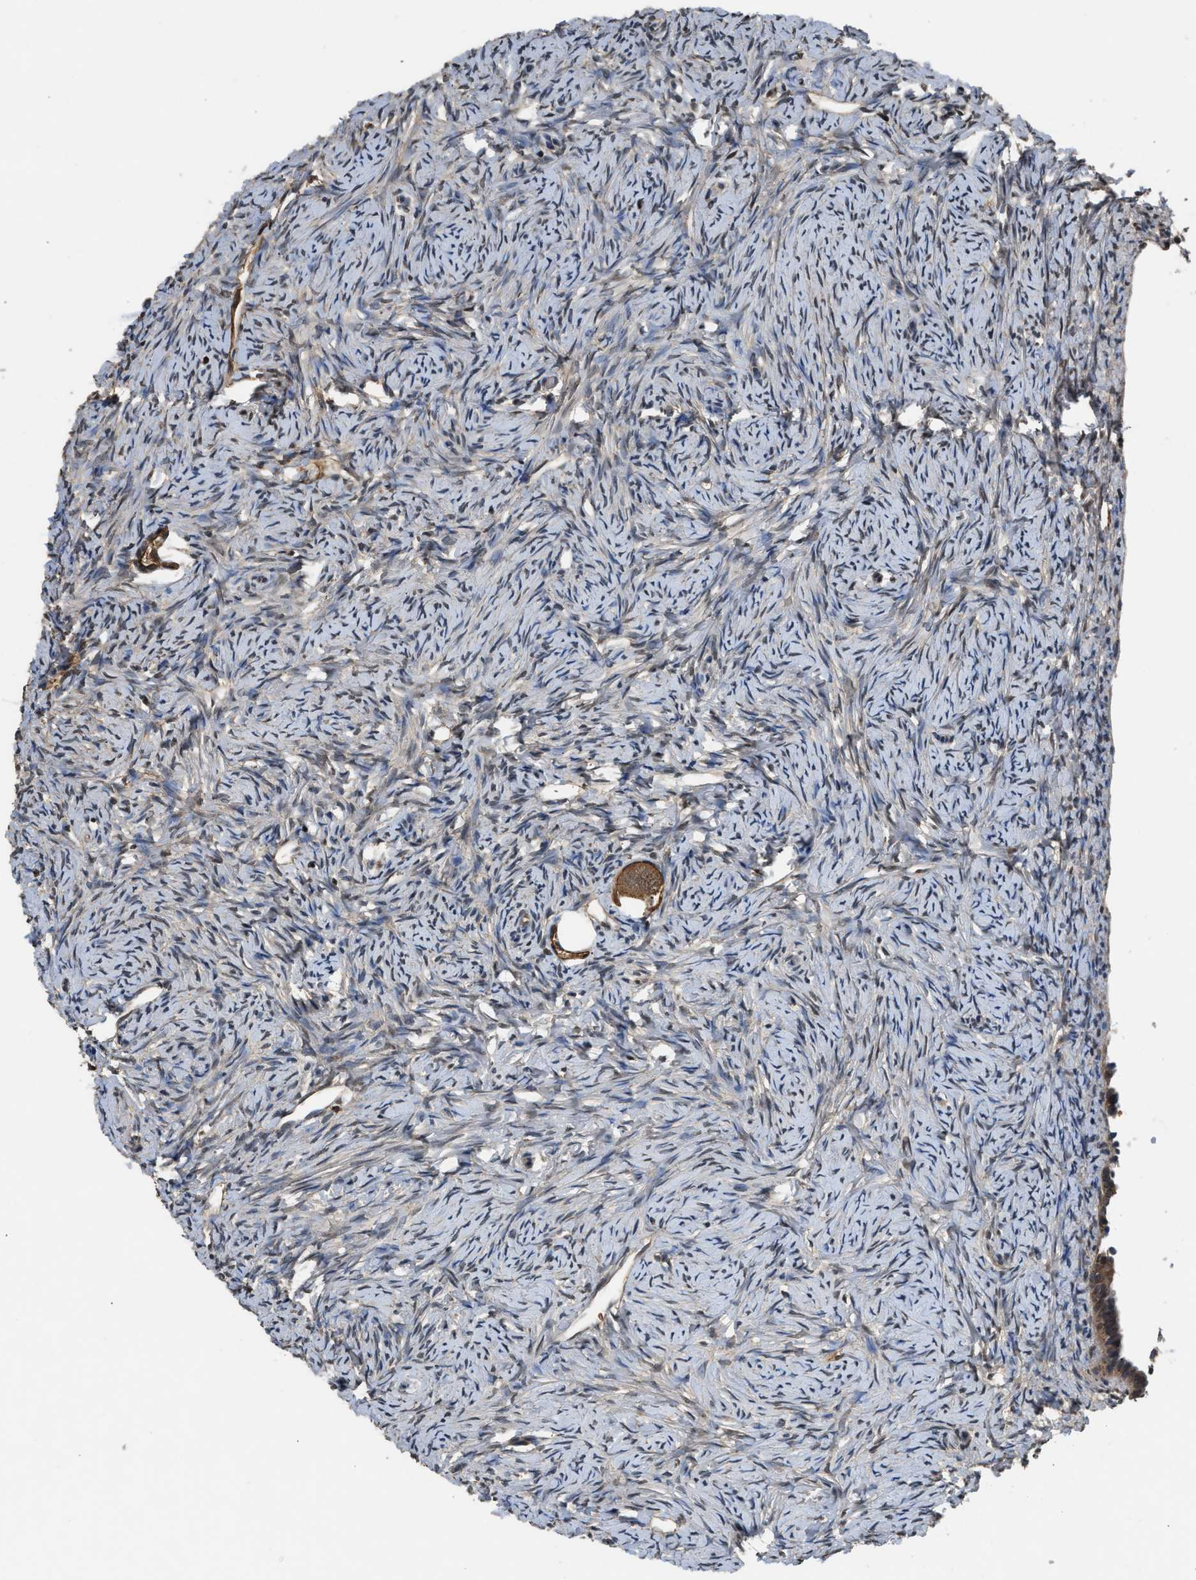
{"staining": {"intensity": "moderate", "quantity": ">75%", "location": "cytoplasmic/membranous"}, "tissue": "ovary", "cell_type": "Follicle cells", "image_type": "normal", "snomed": [{"axis": "morphology", "description": "Normal tissue, NOS"}, {"axis": "topography", "description": "Ovary"}], "caption": "The immunohistochemical stain shows moderate cytoplasmic/membranous staining in follicle cells of benign ovary. Immunohistochemistry stains the protein of interest in brown and the nuclei are stained blue.", "gene": "SLC15A4", "patient": {"sex": "female", "age": 33}}